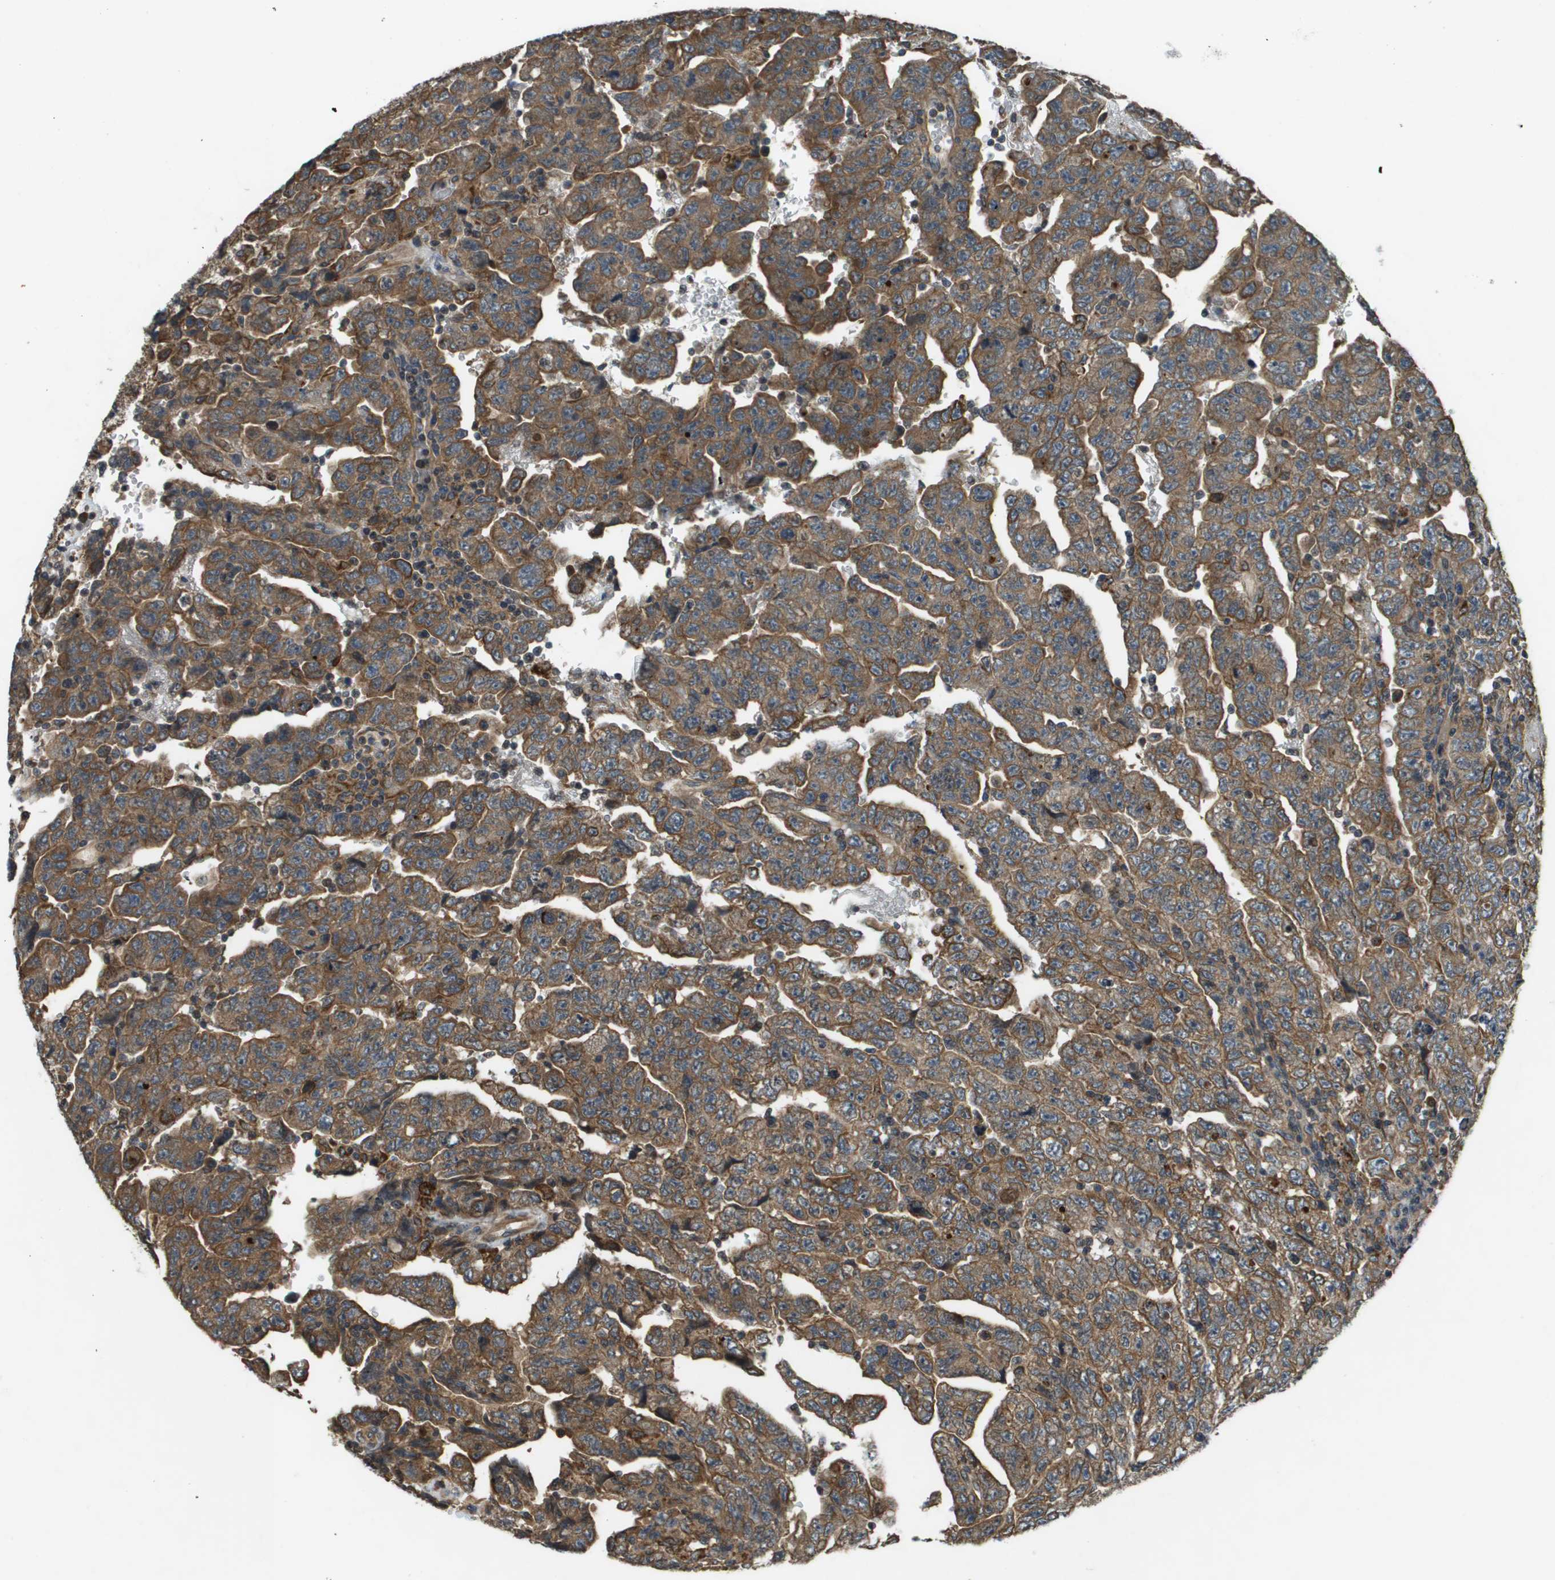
{"staining": {"intensity": "moderate", "quantity": ">75%", "location": "cytoplasmic/membranous"}, "tissue": "testis cancer", "cell_type": "Tumor cells", "image_type": "cancer", "snomed": [{"axis": "morphology", "description": "Carcinoma, Embryonal, NOS"}, {"axis": "topography", "description": "Testis"}], "caption": "A brown stain labels moderate cytoplasmic/membranous expression of a protein in testis cancer tumor cells.", "gene": "CDKN2C", "patient": {"sex": "male", "age": 28}}